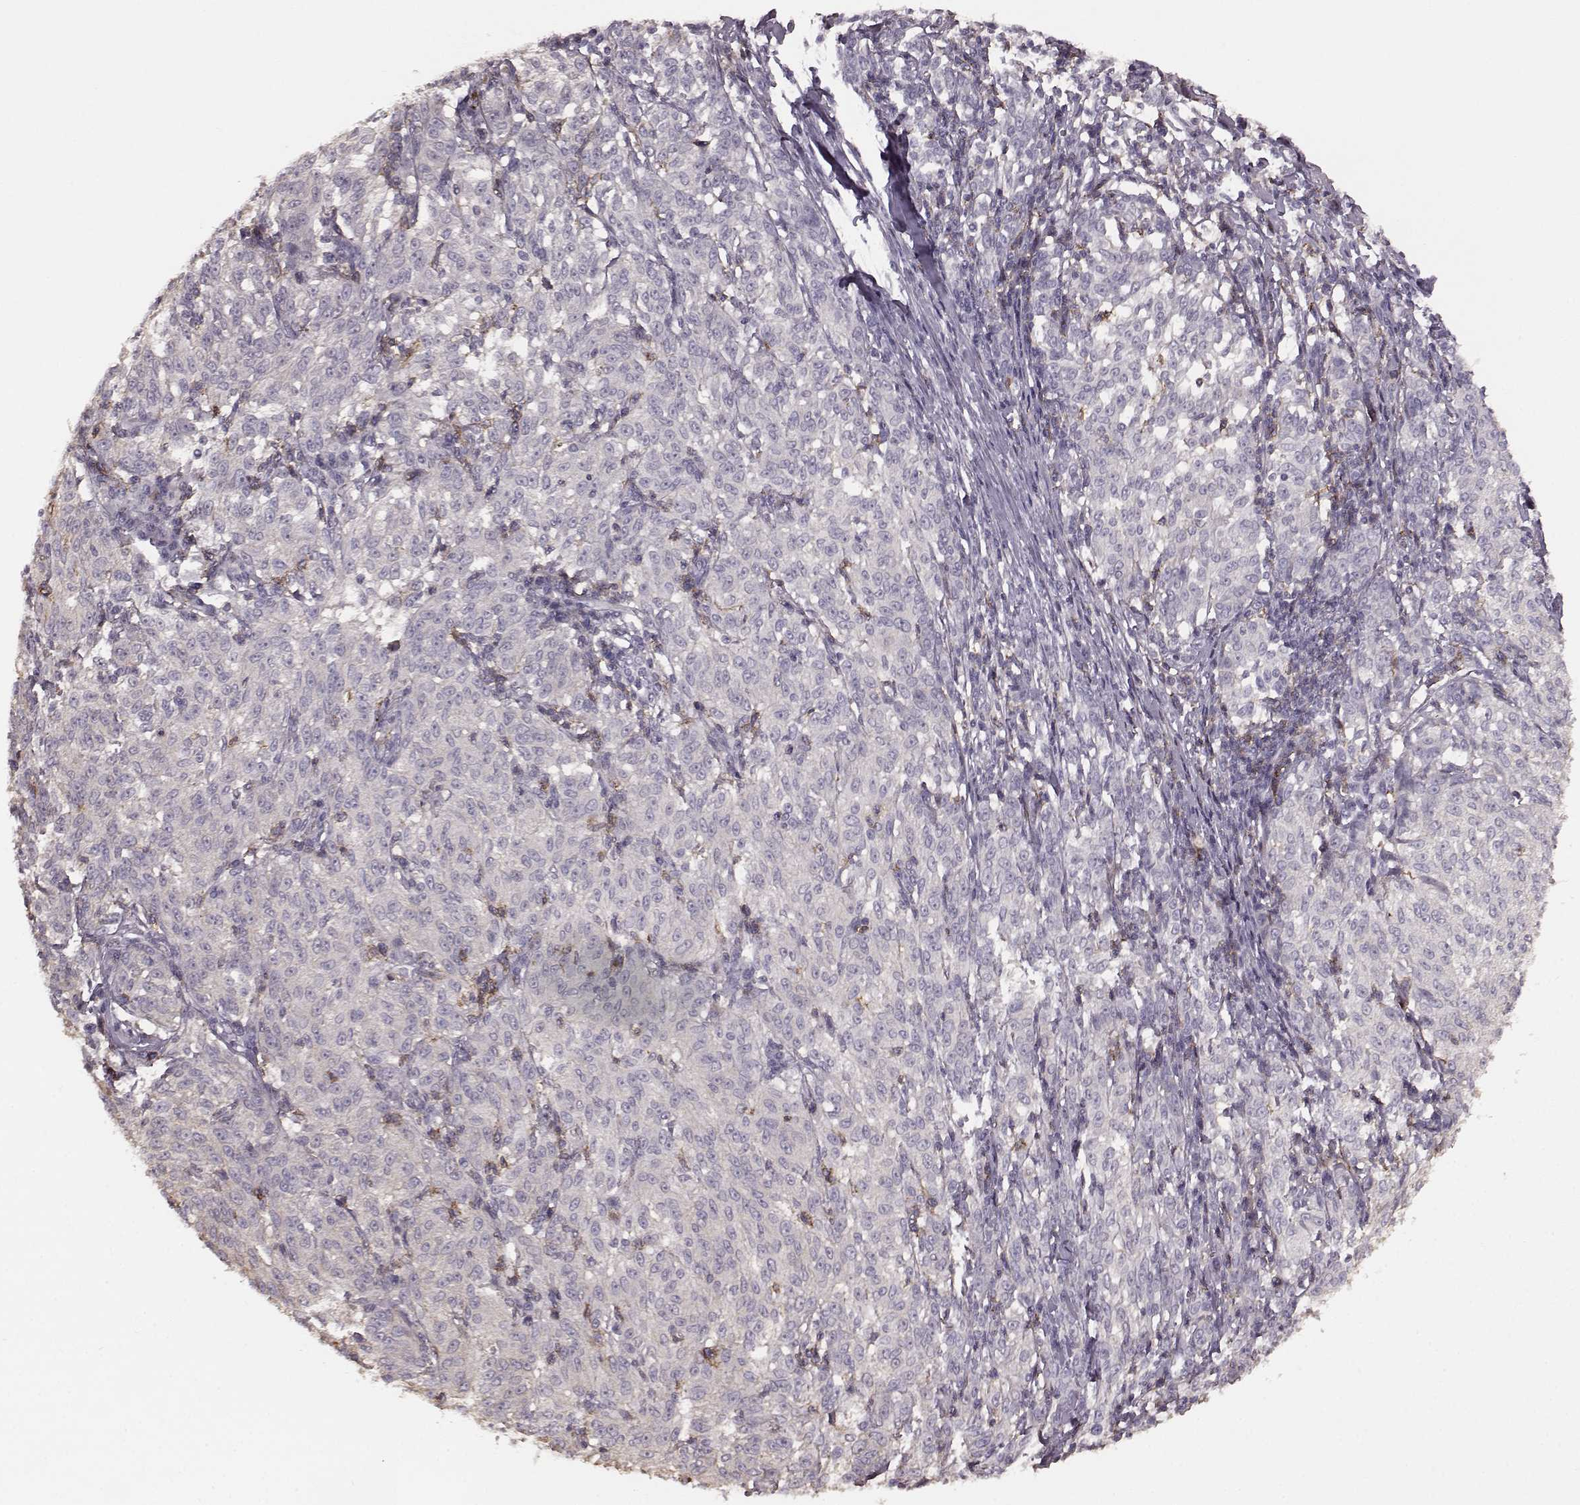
{"staining": {"intensity": "negative", "quantity": "none", "location": "none"}, "tissue": "melanoma", "cell_type": "Tumor cells", "image_type": "cancer", "snomed": [{"axis": "morphology", "description": "Malignant melanoma, NOS"}, {"axis": "topography", "description": "Skin"}], "caption": "Immunohistochemistry of human malignant melanoma exhibits no staining in tumor cells.", "gene": "PDCD1", "patient": {"sex": "female", "age": 72}}